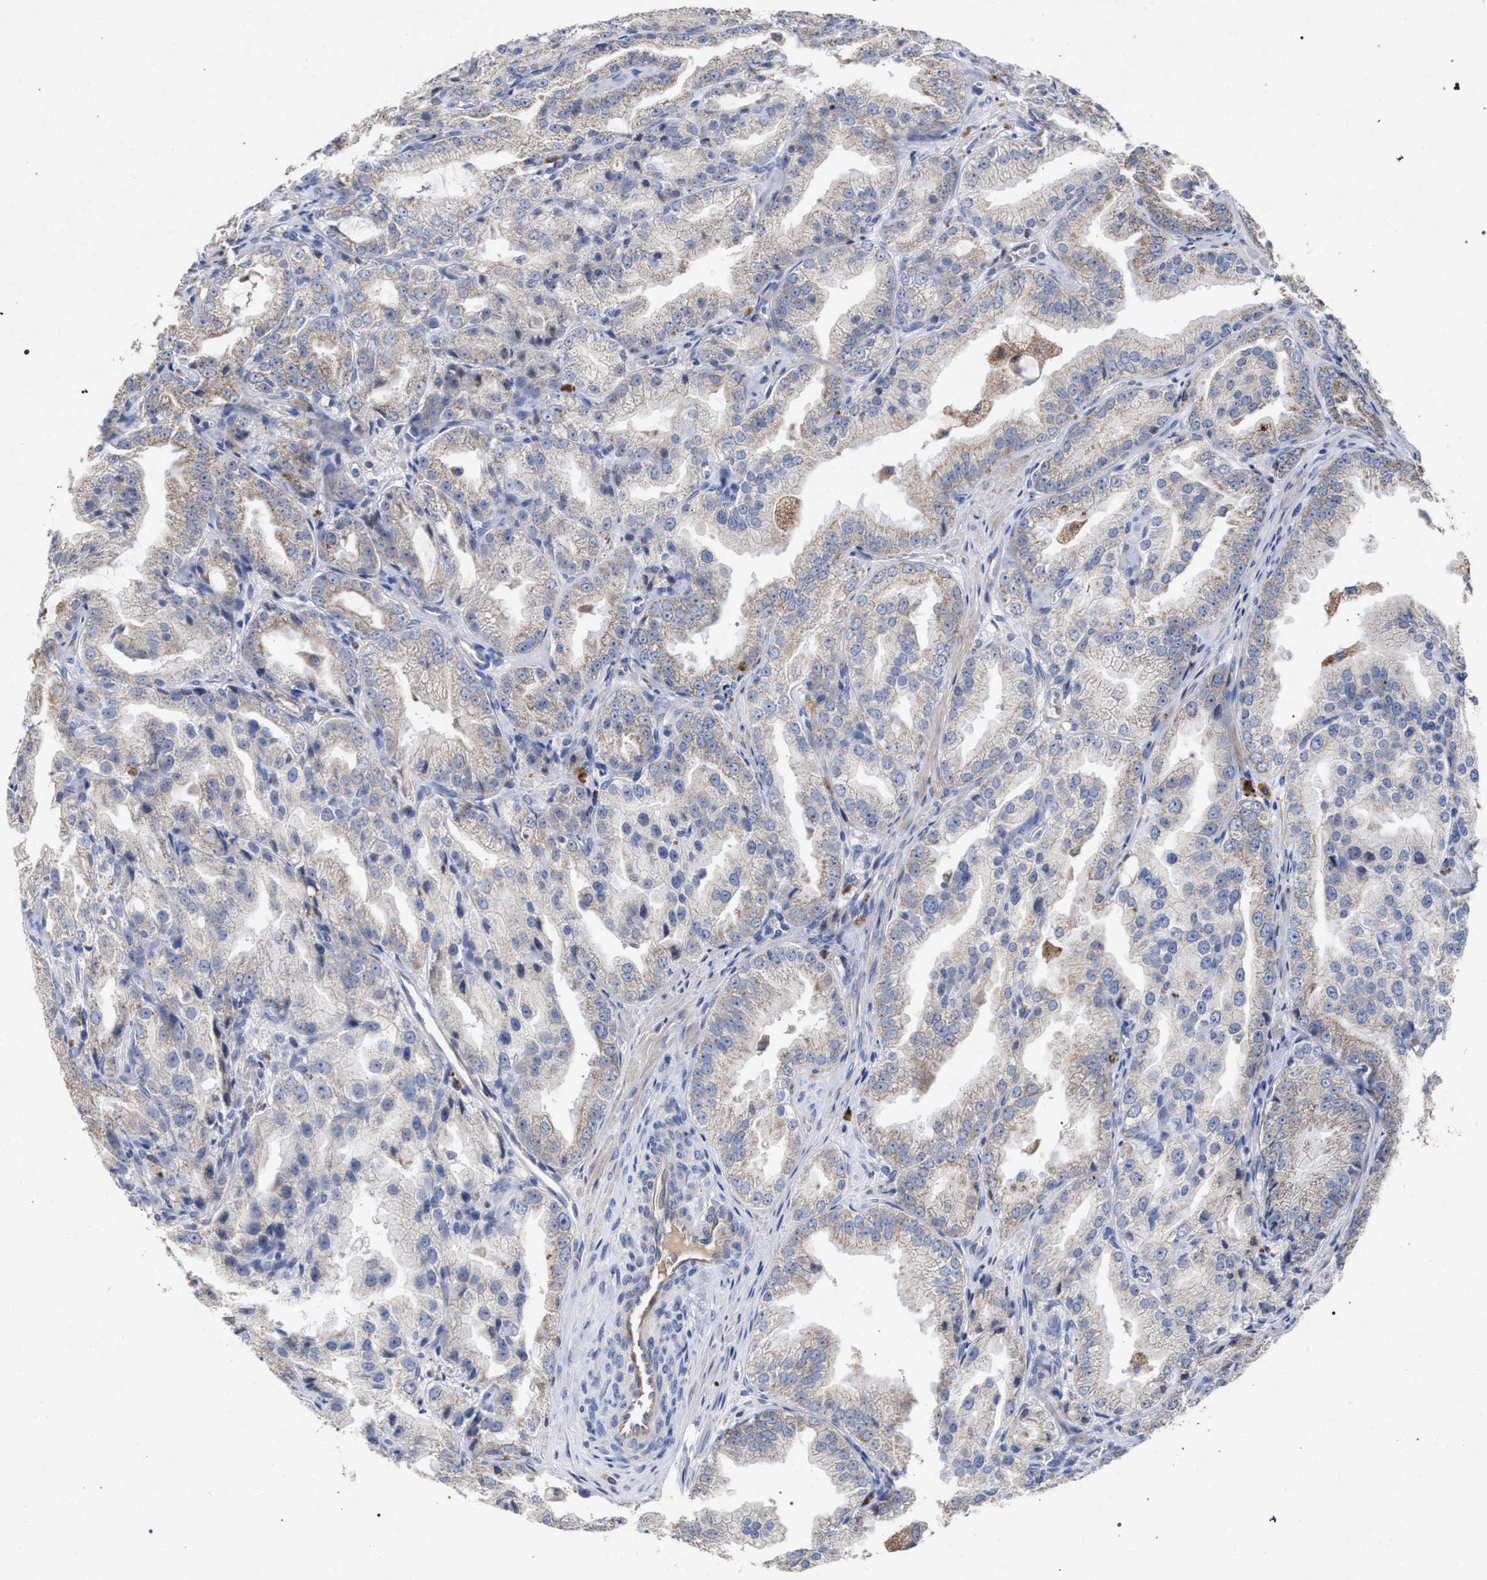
{"staining": {"intensity": "weak", "quantity": "<25%", "location": "cytoplasmic/membranous"}, "tissue": "prostate cancer", "cell_type": "Tumor cells", "image_type": "cancer", "snomed": [{"axis": "morphology", "description": "Adenocarcinoma, High grade"}, {"axis": "topography", "description": "Prostate"}], "caption": "Human prostate cancer stained for a protein using IHC displays no expression in tumor cells.", "gene": "BCL2L12", "patient": {"sex": "male", "age": 61}}